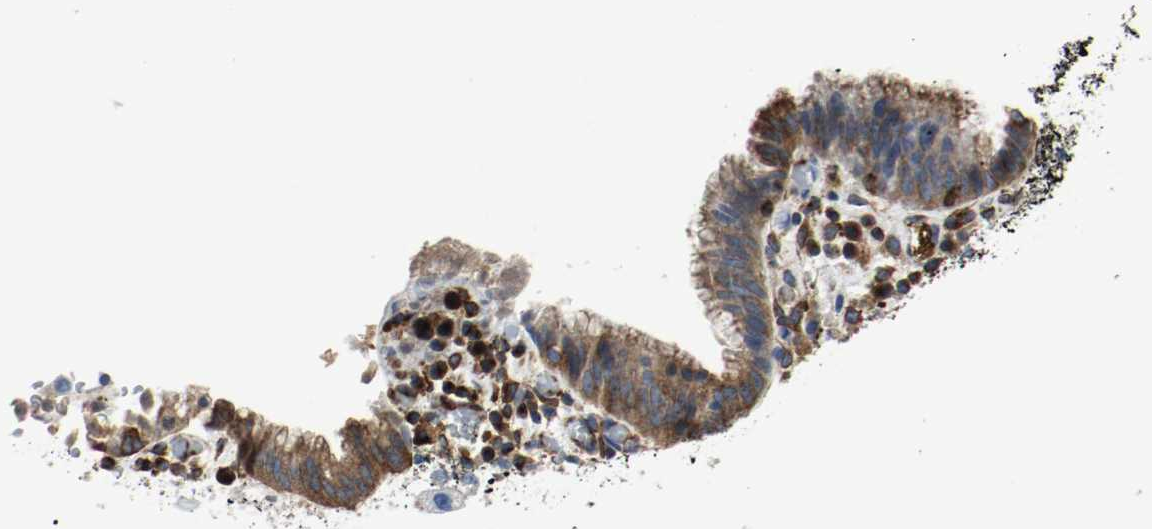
{"staining": {"intensity": "moderate", "quantity": ">75%", "location": "cytoplasmic/membranous"}, "tissue": "liver cancer", "cell_type": "Tumor cells", "image_type": "cancer", "snomed": [{"axis": "morphology", "description": "Cholangiocarcinoma"}, {"axis": "topography", "description": "Liver"}], "caption": "Immunohistochemistry (DAB (3,3'-diaminobenzidine)) staining of human cholangiocarcinoma (liver) demonstrates moderate cytoplasmic/membranous protein staining in approximately >75% of tumor cells.", "gene": "TUBA3D", "patient": {"sex": "male", "age": 58}}